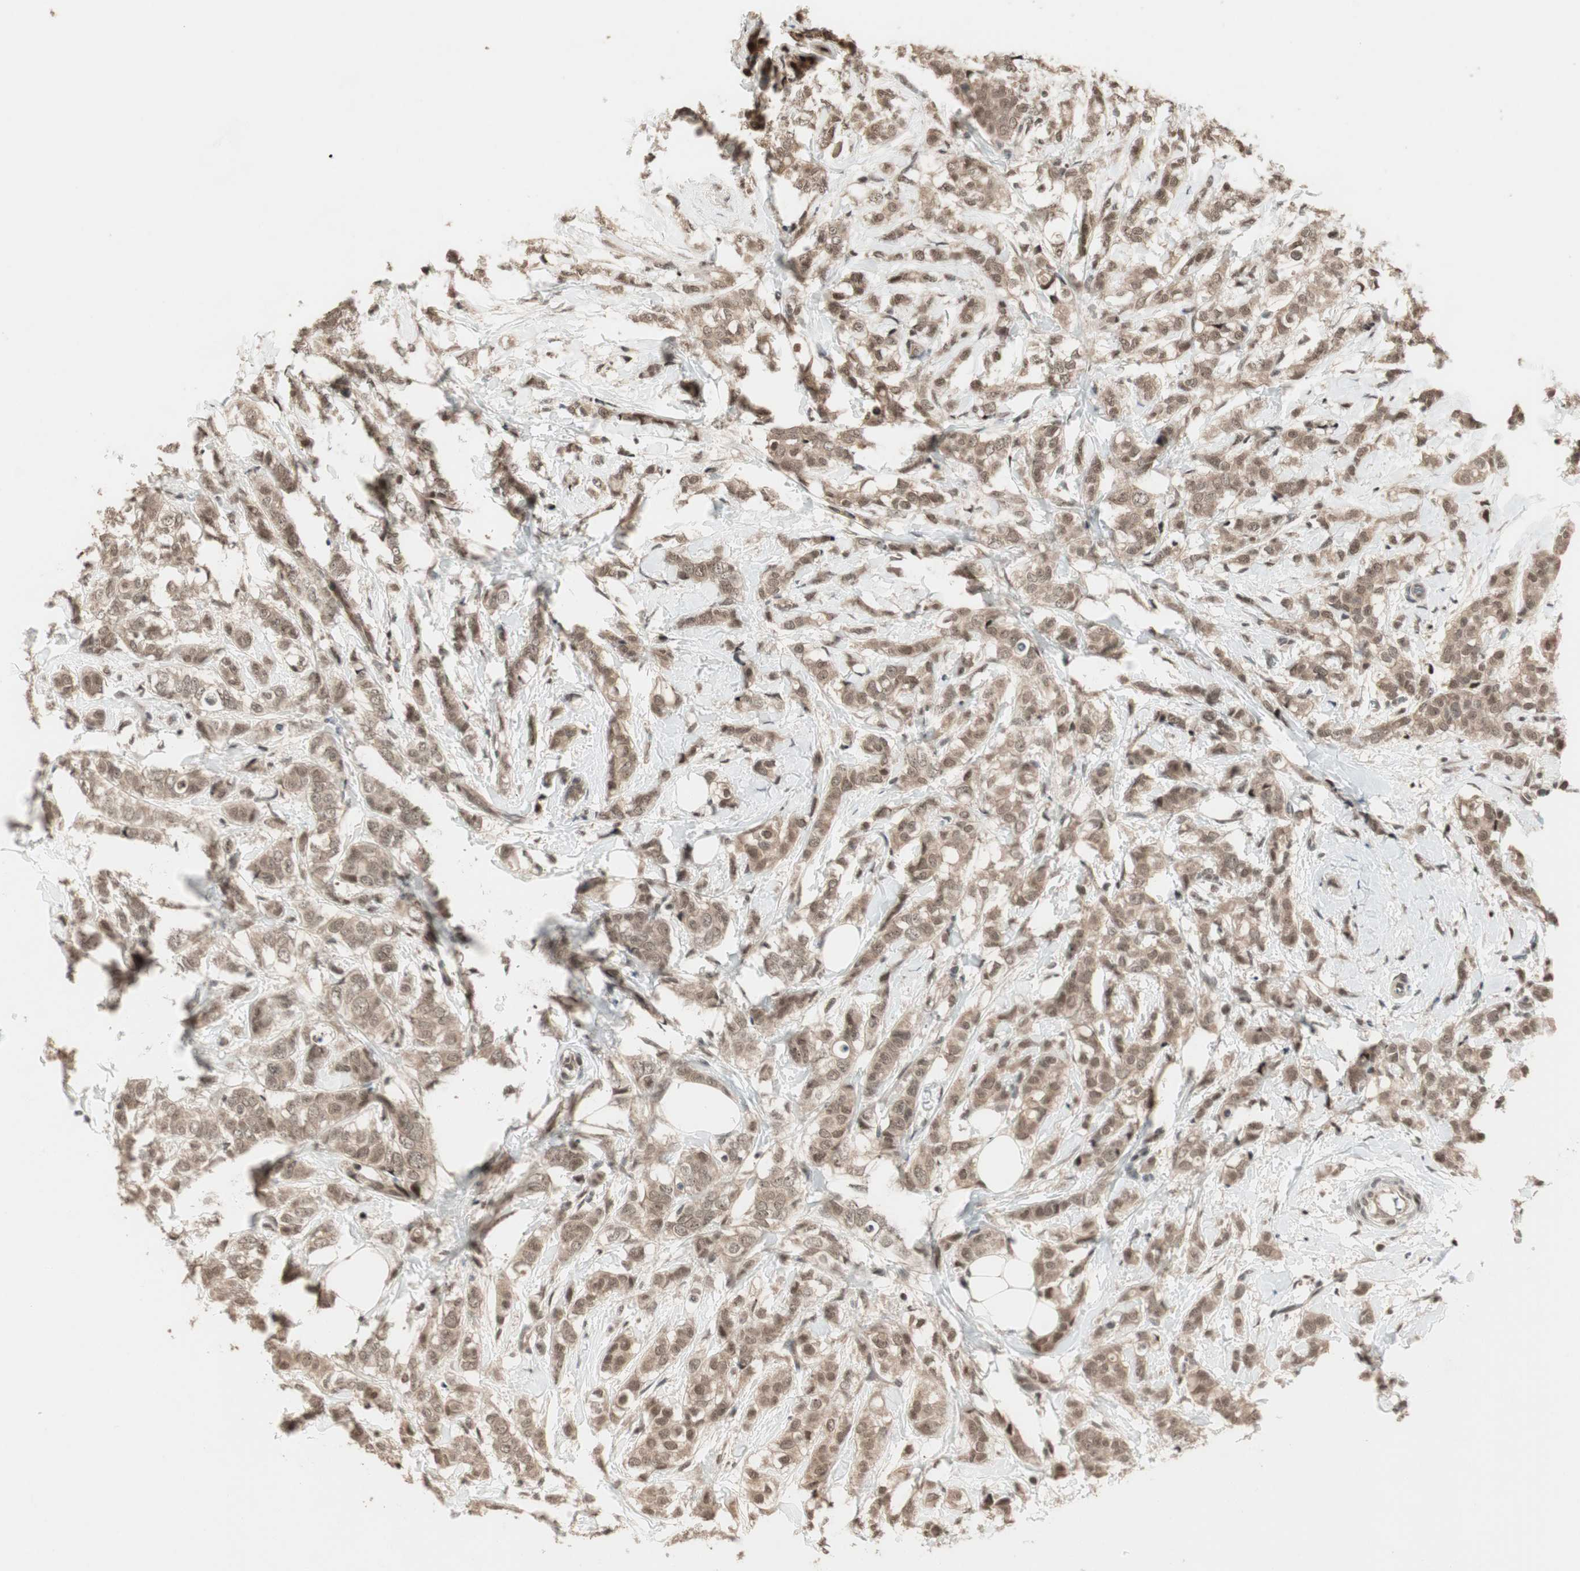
{"staining": {"intensity": "weak", "quantity": ">75%", "location": "cytoplasmic/membranous,nuclear"}, "tissue": "breast cancer", "cell_type": "Tumor cells", "image_type": "cancer", "snomed": [{"axis": "morphology", "description": "Lobular carcinoma"}, {"axis": "topography", "description": "Breast"}], "caption": "The photomicrograph displays a brown stain indicating the presence of a protein in the cytoplasmic/membranous and nuclear of tumor cells in breast cancer.", "gene": "ZNF701", "patient": {"sex": "female", "age": 60}}